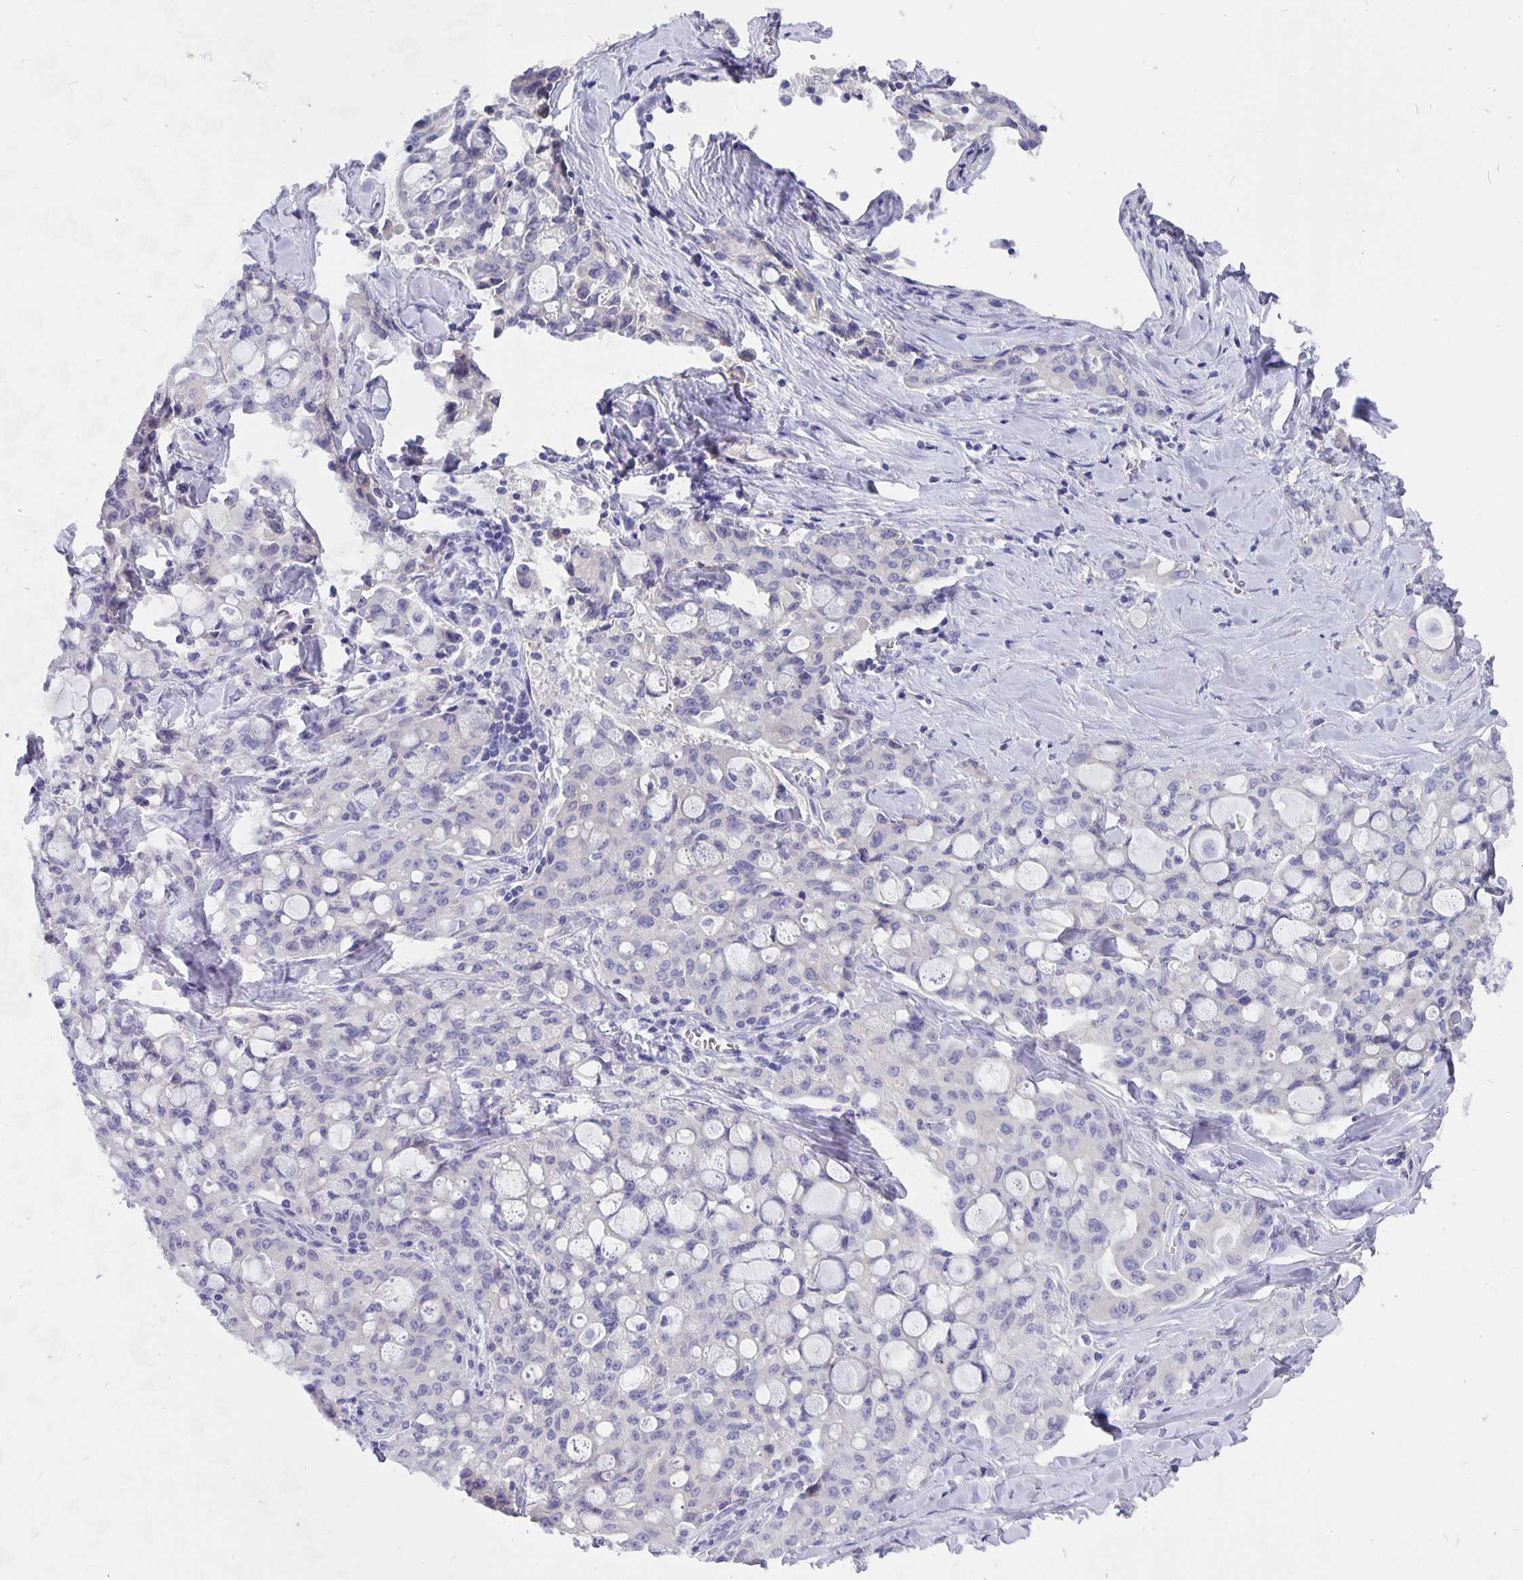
{"staining": {"intensity": "negative", "quantity": "none", "location": "none"}, "tissue": "lung cancer", "cell_type": "Tumor cells", "image_type": "cancer", "snomed": [{"axis": "morphology", "description": "Adenocarcinoma, NOS"}, {"axis": "topography", "description": "Lung"}], "caption": "IHC of human lung cancer shows no staining in tumor cells.", "gene": "CFAP74", "patient": {"sex": "female", "age": 44}}